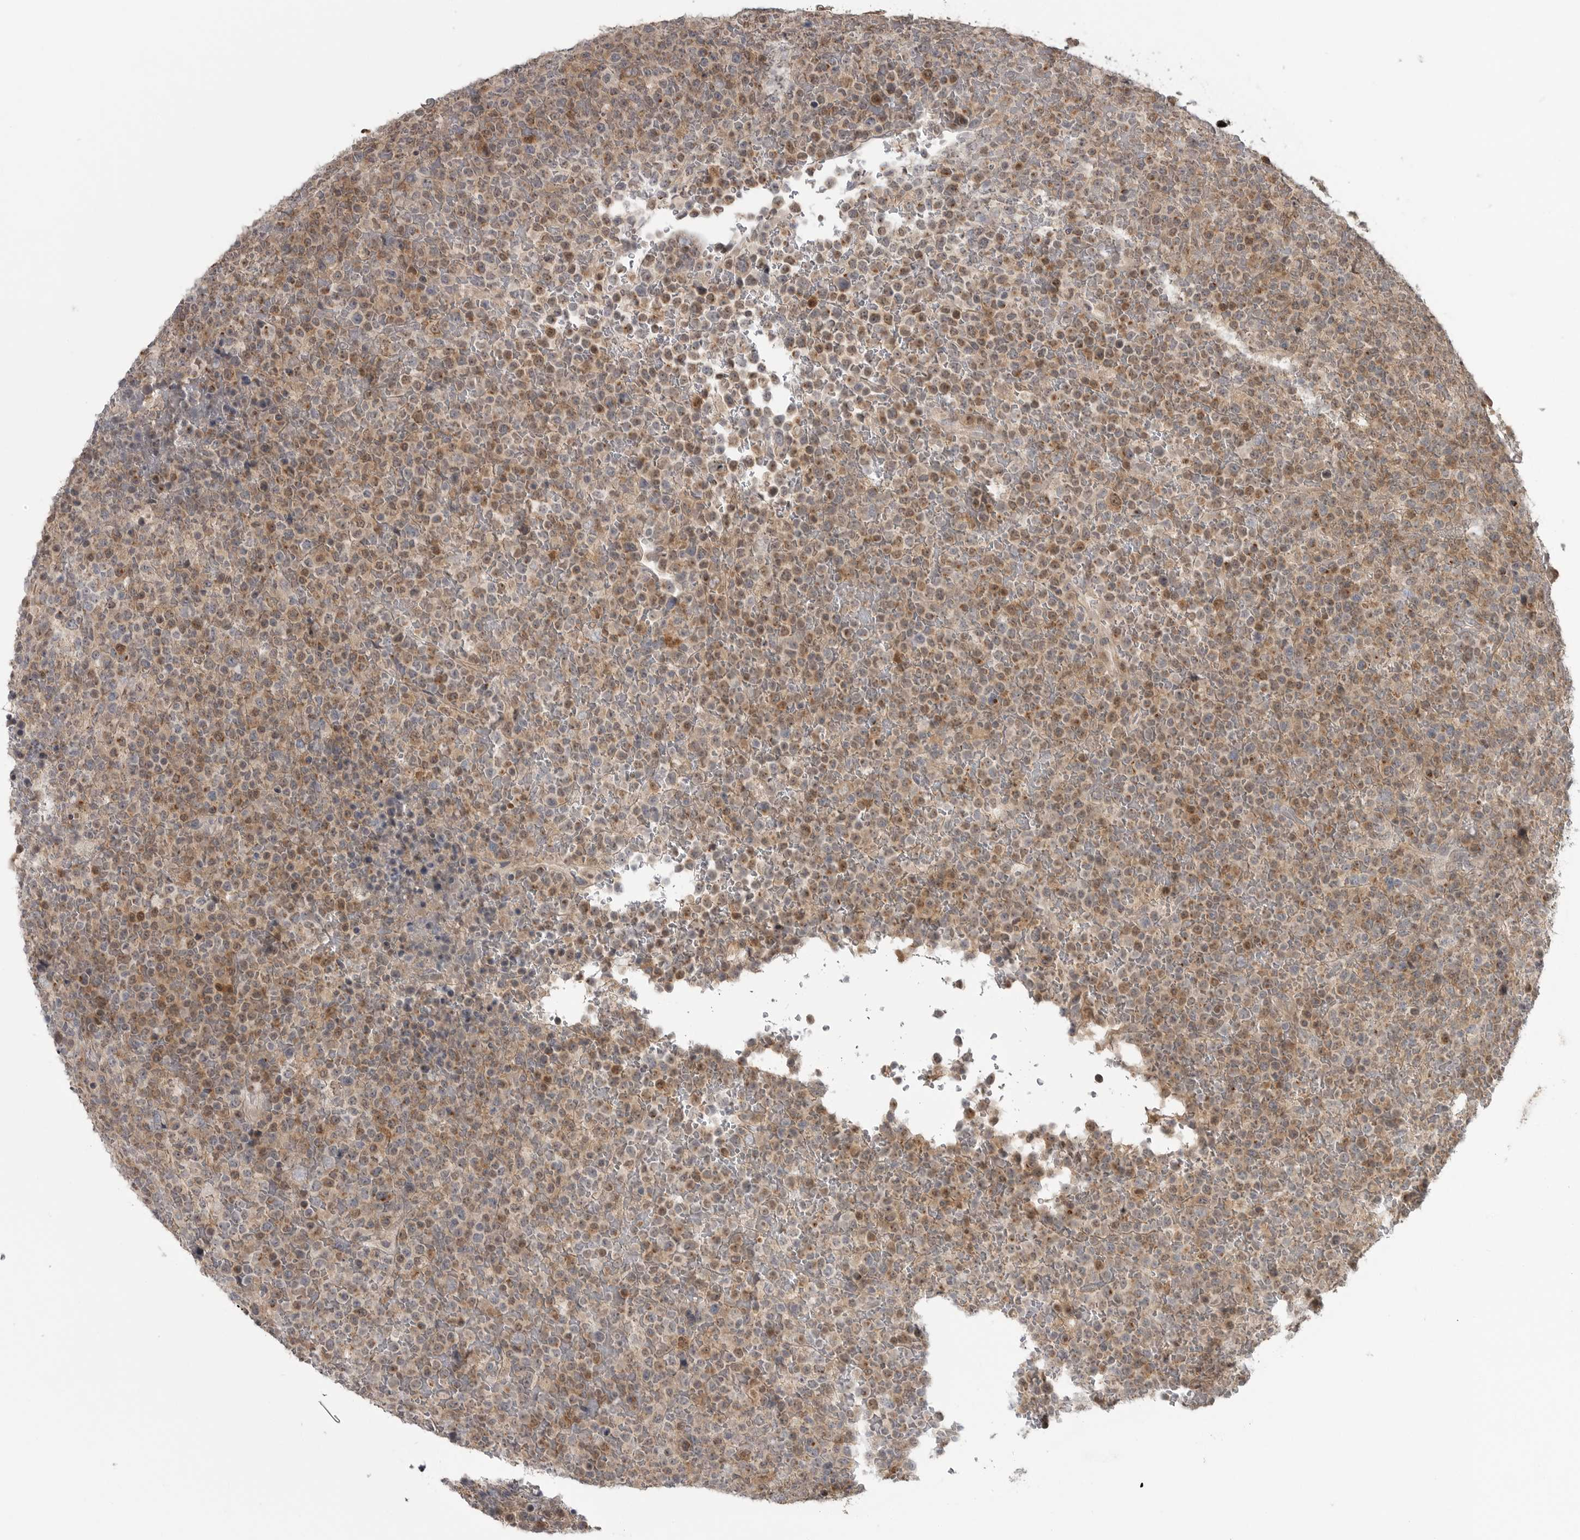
{"staining": {"intensity": "weak", "quantity": "25%-75%", "location": "cytoplasmic/membranous,nuclear"}, "tissue": "lymphoma", "cell_type": "Tumor cells", "image_type": "cancer", "snomed": [{"axis": "morphology", "description": "Malignant lymphoma, non-Hodgkin's type, High grade"}, {"axis": "topography", "description": "Lymph node"}], "caption": "Lymphoma stained for a protein demonstrates weak cytoplasmic/membranous and nuclear positivity in tumor cells.", "gene": "MAPK13", "patient": {"sex": "male", "age": 13}}